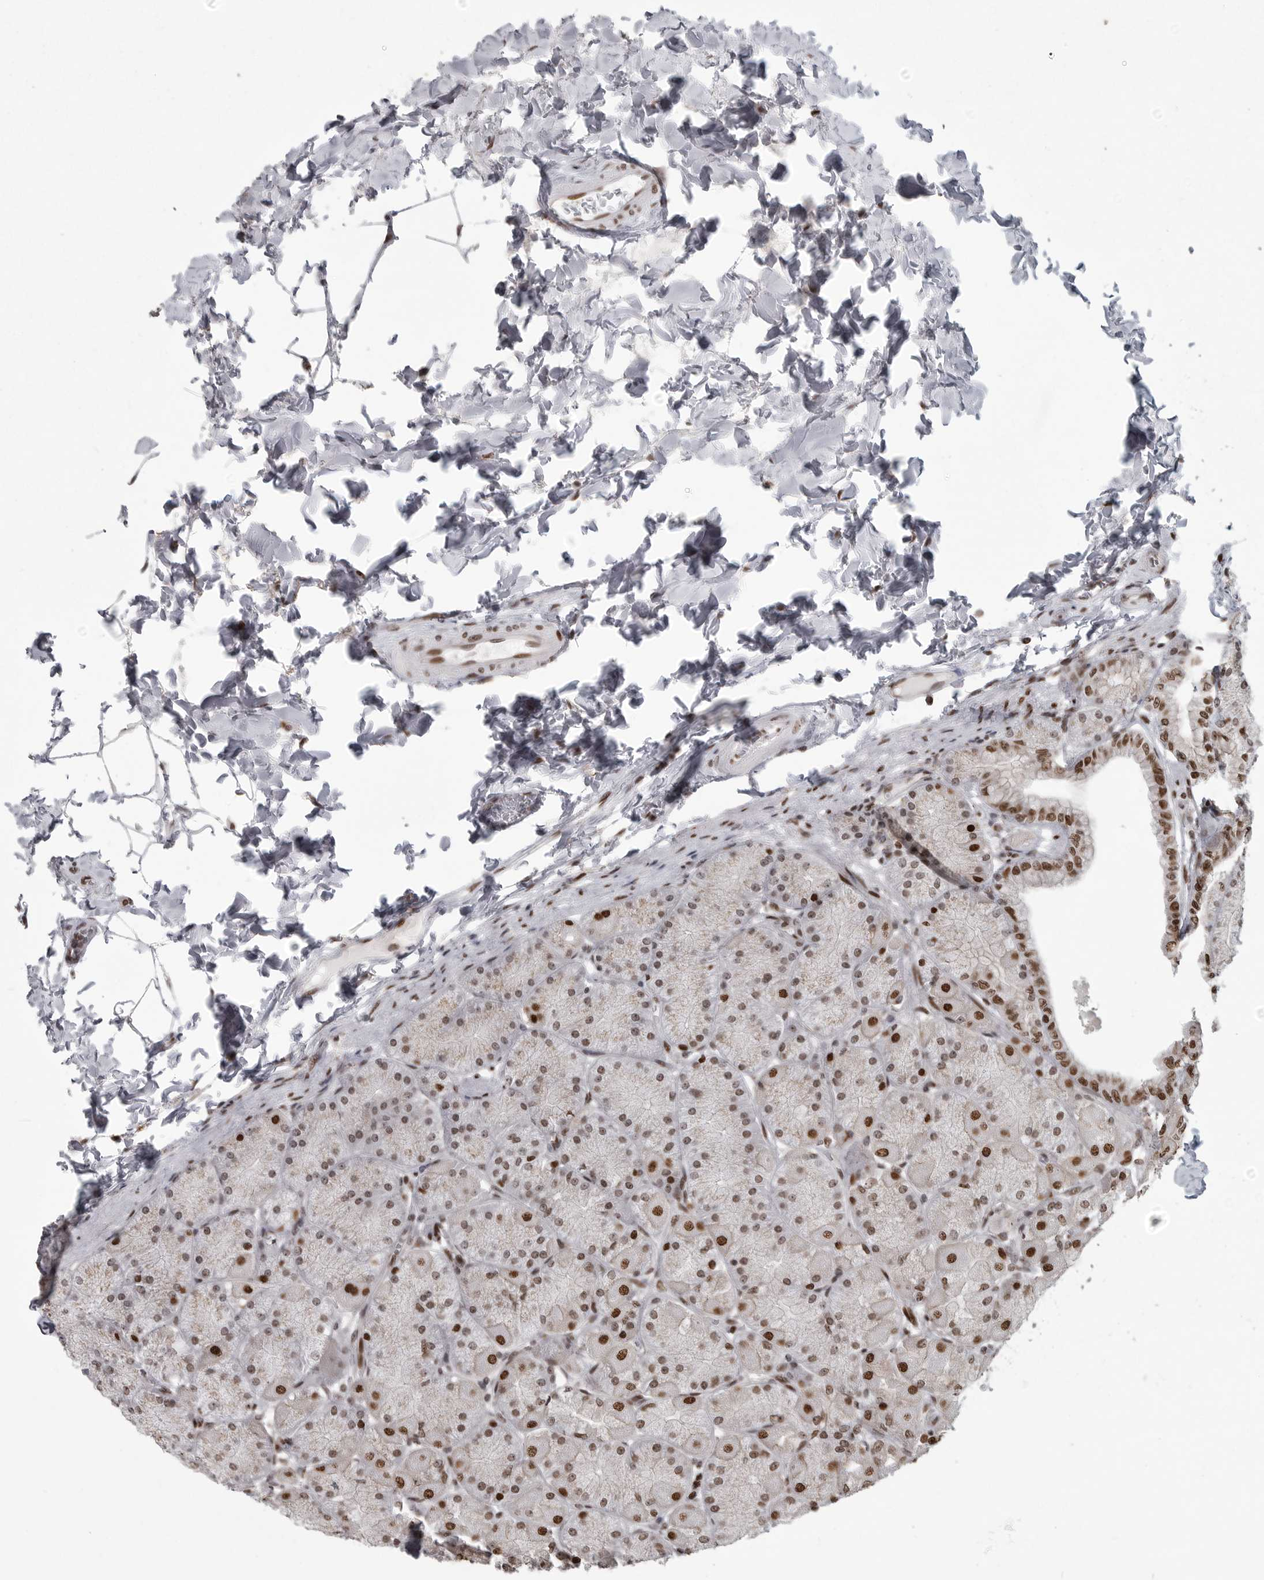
{"staining": {"intensity": "strong", "quantity": "25%-75%", "location": "nuclear"}, "tissue": "stomach", "cell_type": "Glandular cells", "image_type": "normal", "snomed": [{"axis": "morphology", "description": "Normal tissue, NOS"}, {"axis": "topography", "description": "Stomach, upper"}], "caption": "A histopathology image of human stomach stained for a protein exhibits strong nuclear brown staining in glandular cells. The protein is stained brown, and the nuclei are stained in blue (DAB IHC with brightfield microscopy, high magnification).", "gene": "YAF2", "patient": {"sex": "female", "age": 56}}